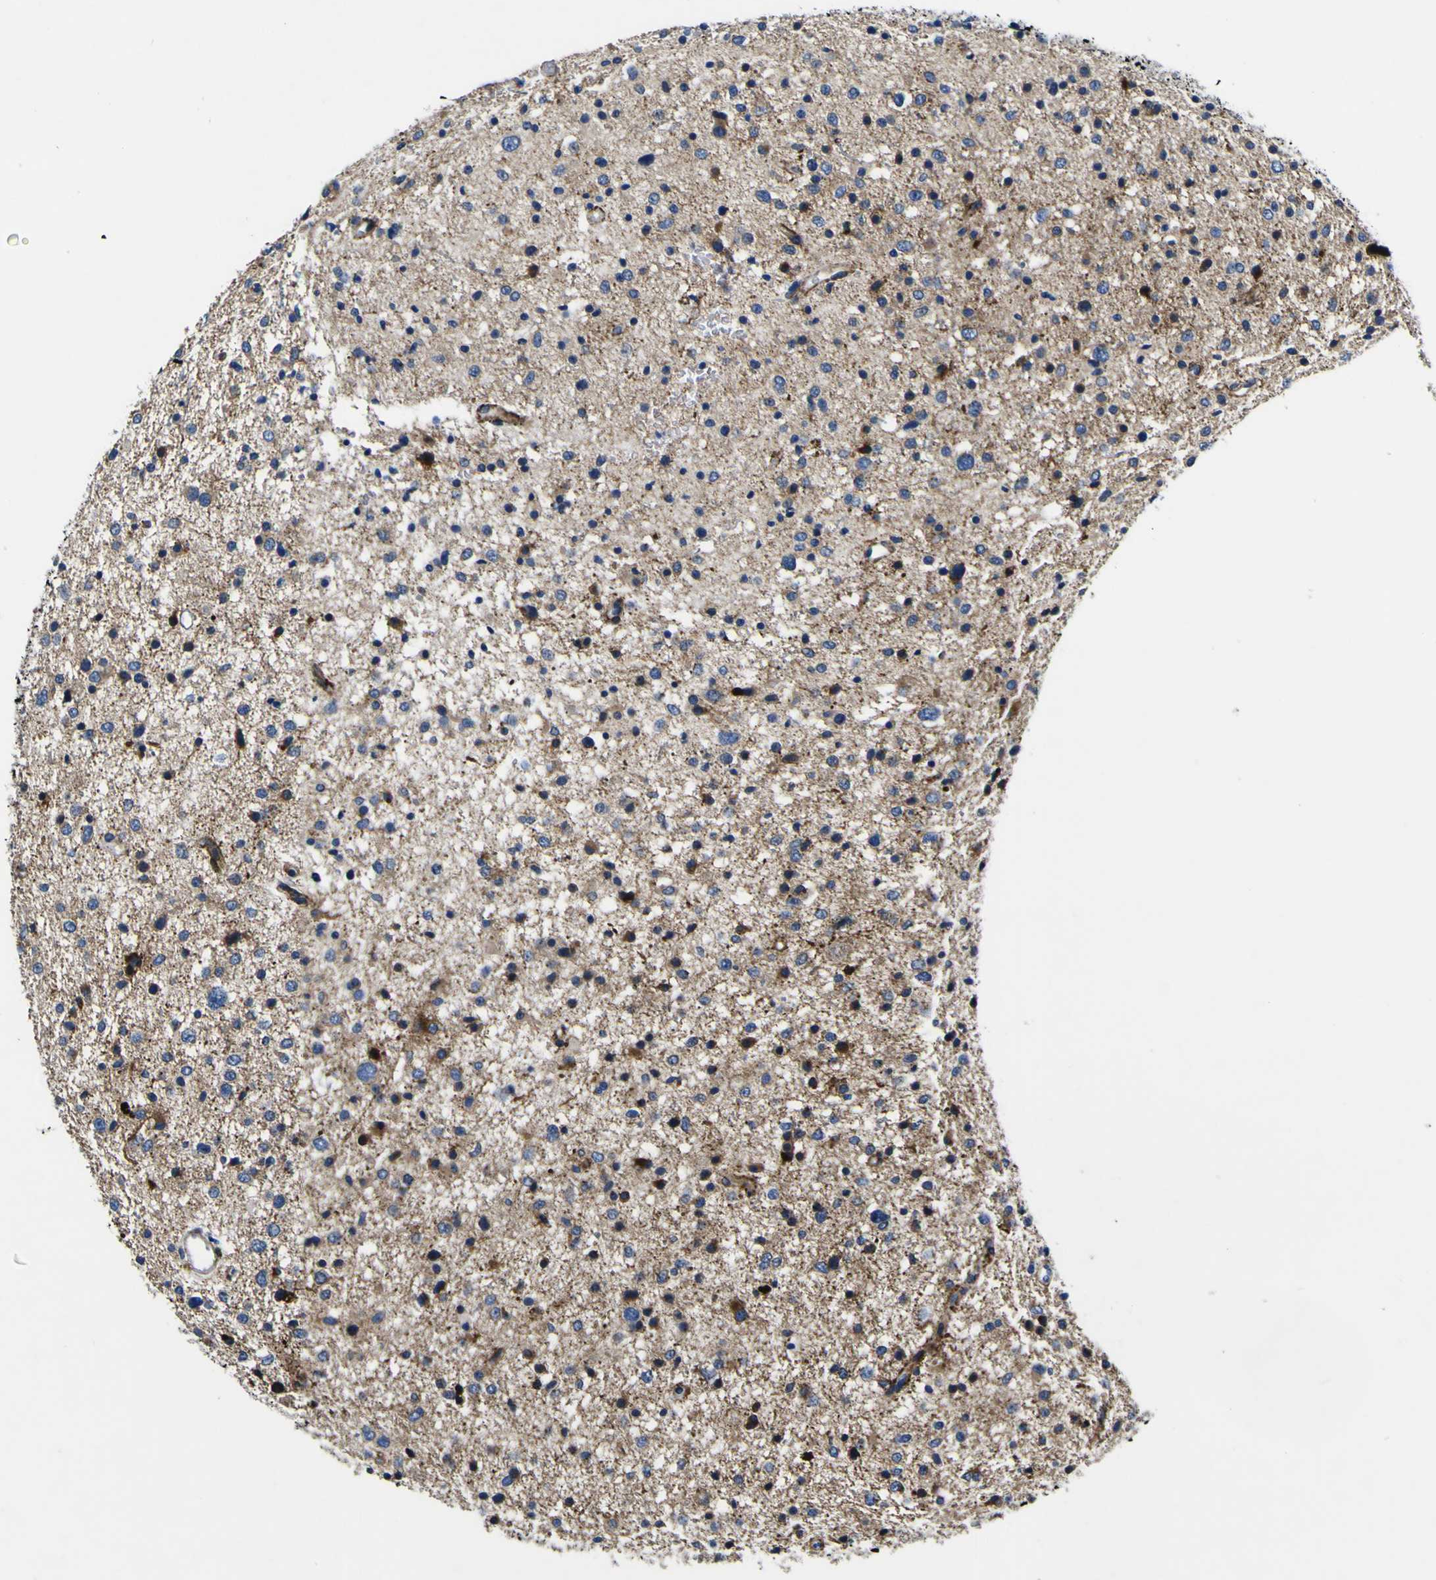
{"staining": {"intensity": "moderate", "quantity": "25%-75%", "location": "cytoplasmic/membranous"}, "tissue": "glioma", "cell_type": "Tumor cells", "image_type": "cancer", "snomed": [{"axis": "morphology", "description": "Glioma, malignant, Low grade"}, {"axis": "topography", "description": "Brain"}], "caption": "Protein expression analysis of glioma reveals moderate cytoplasmic/membranous staining in about 25%-75% of tumor cells. Nuclei are stained in blue.", "gene": "AGAP3", "patient": {"sex": "female", "age": 37}}